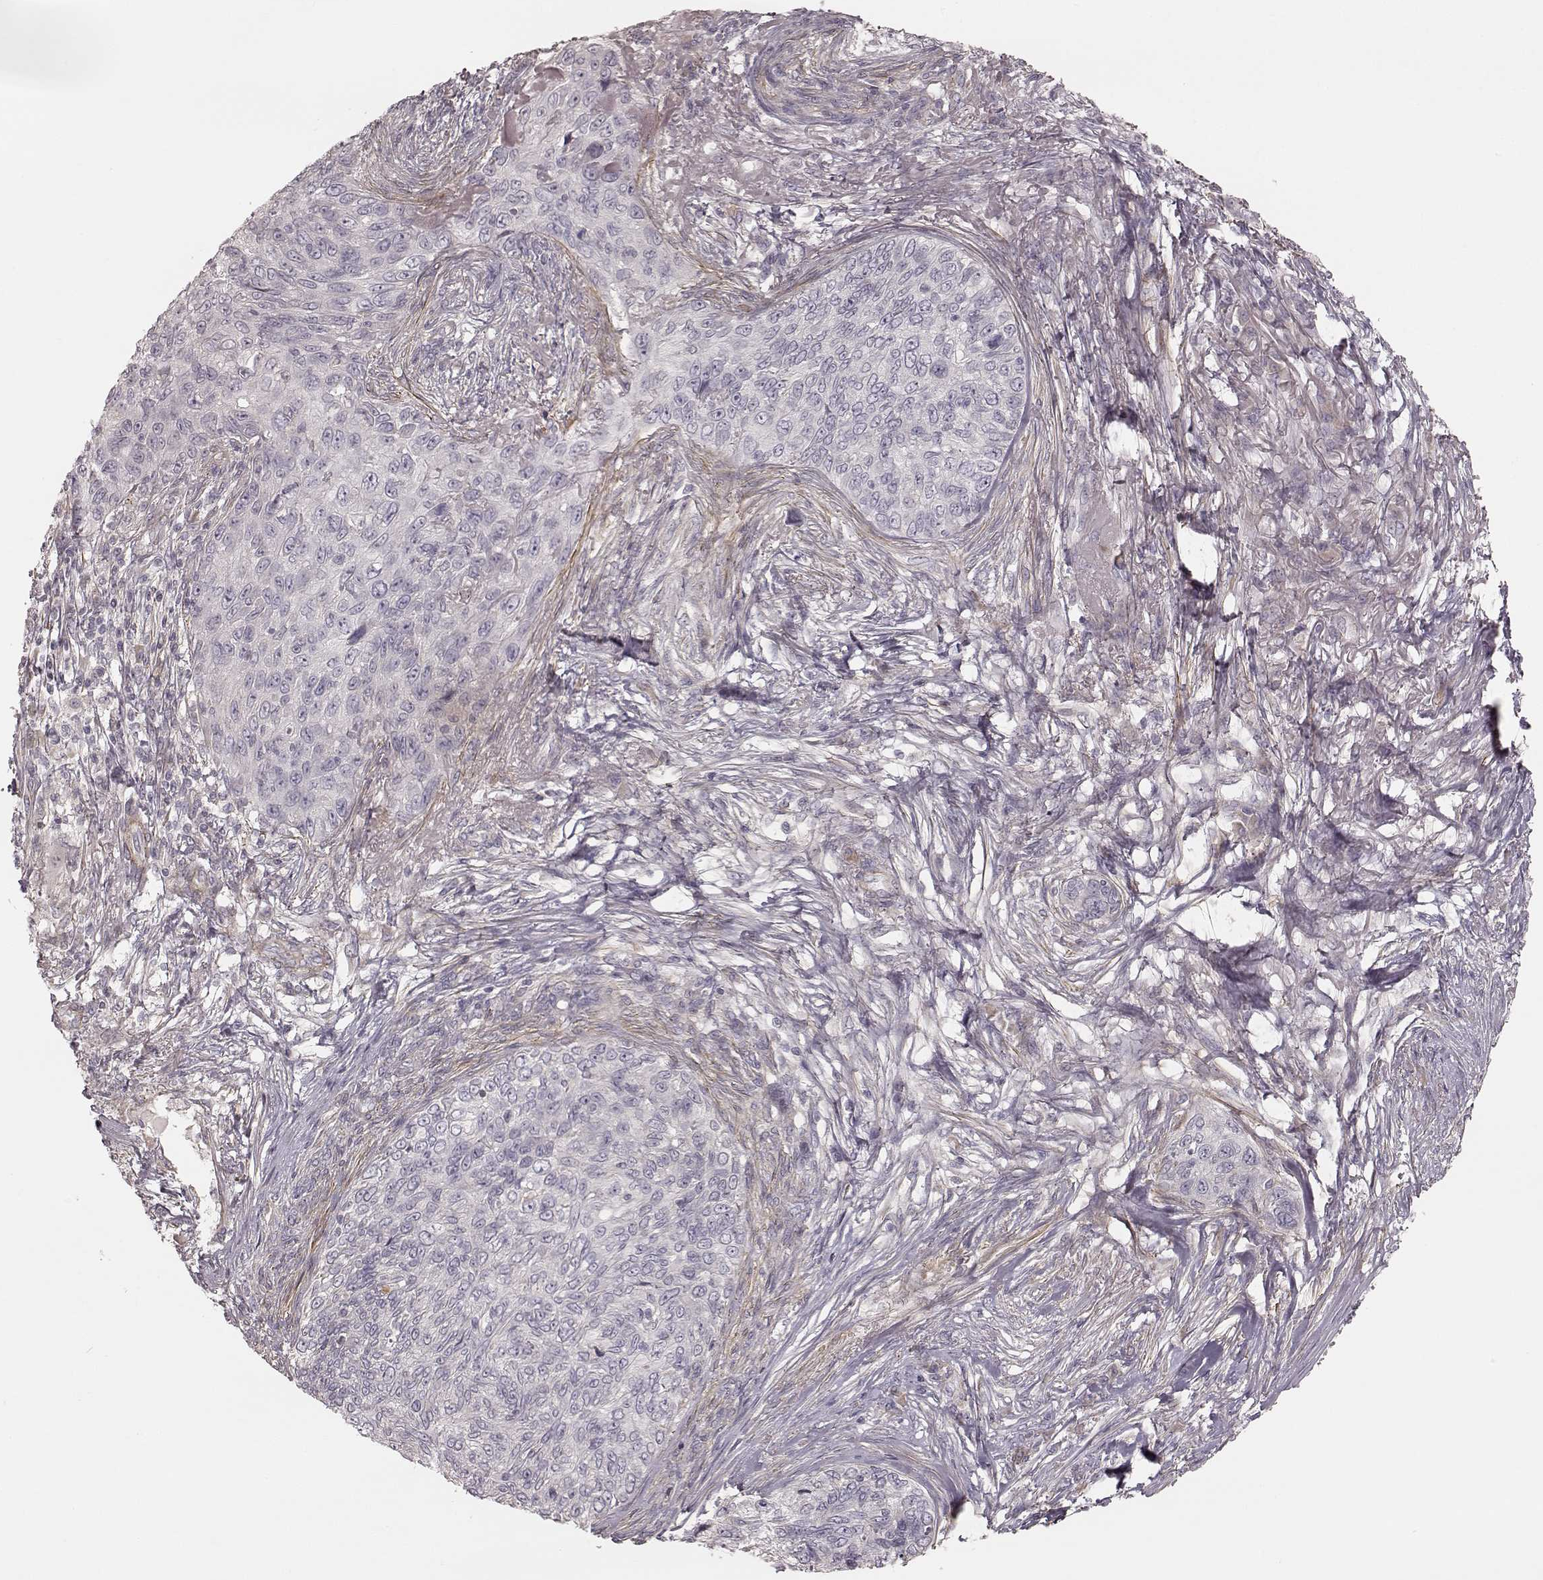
{"staining": {"intensity": "negative", "quantity": "none", "location": "none"}, "tissue": "skin cancer", "cell_type": "Tumor cells", "image_type": "cancer", "snomed": [{"axis": "morphology", "description": "Squamous cell carcinoma, NOS"}, {"axis": "topography", "description": "Skin"}], "caption": "Human skin squamous cell carcinoma stained for a protein using immunohistochemistry reveals no expression in tumor cells.", "gene": "KCNJ9", "patient": {"sex": "male", "age": 92}}